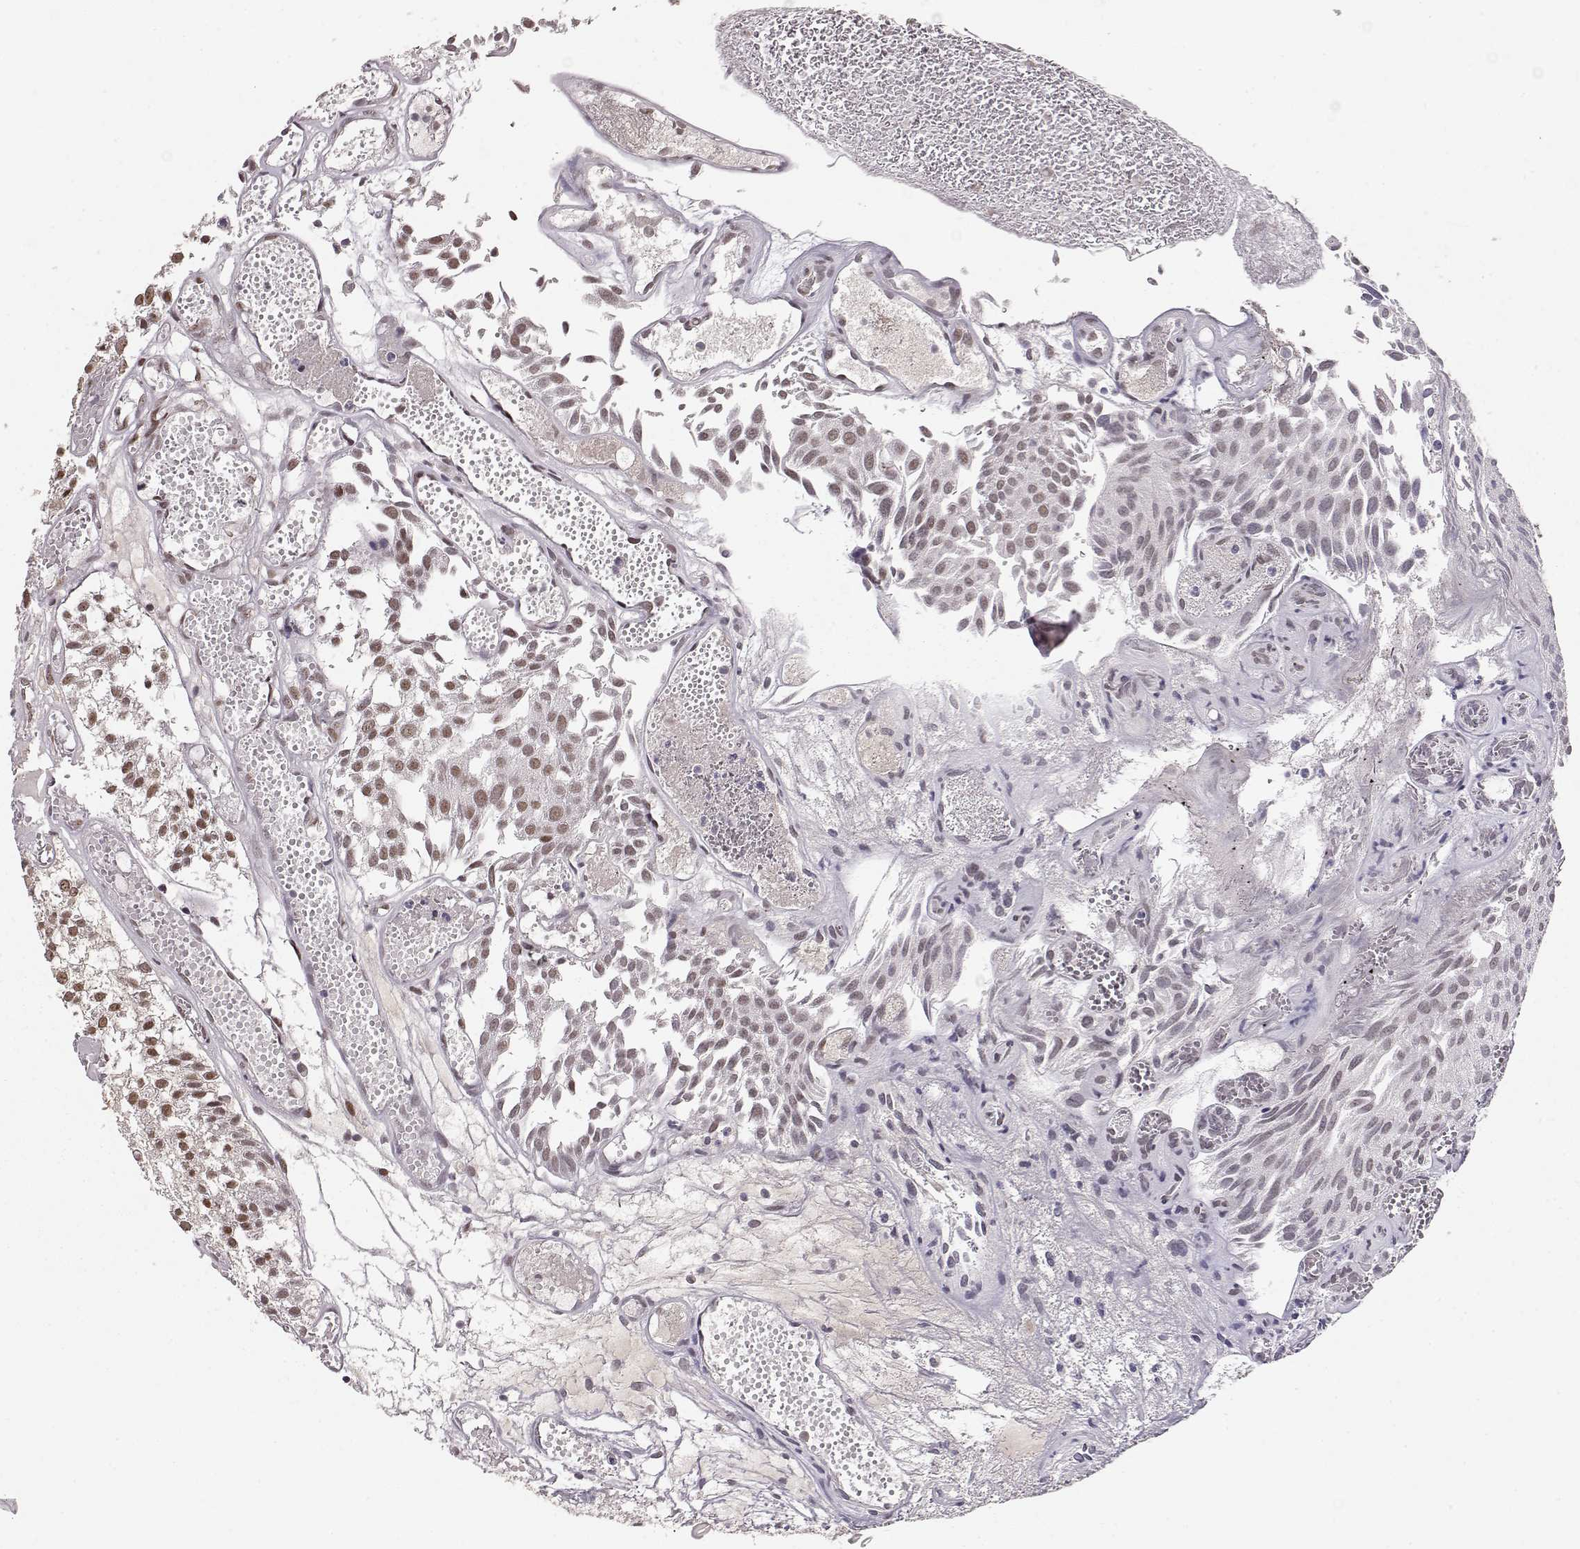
{"staining": {"intensity": "weak", "quantity": "25%-75%", "location": "nuclear"}, "tissue": "urothelial cancer", "cell_type": "Tumor cells", "image_type": "cancer", "snomed": [{"axis": "morphology", "description": "Urothelial carcinoma, Low grade"}, {"axis": "topography", "description": "Urinary bladder"}], "caption": "The immunohistochemical stain labels weak nuclear positivity in tumor cells of urothelial cancer tissue. (IHC, brightfield microscopy, high magnification).", "gene": "CSNK2A1", "patient": {"sex": "male", "age": 79}}